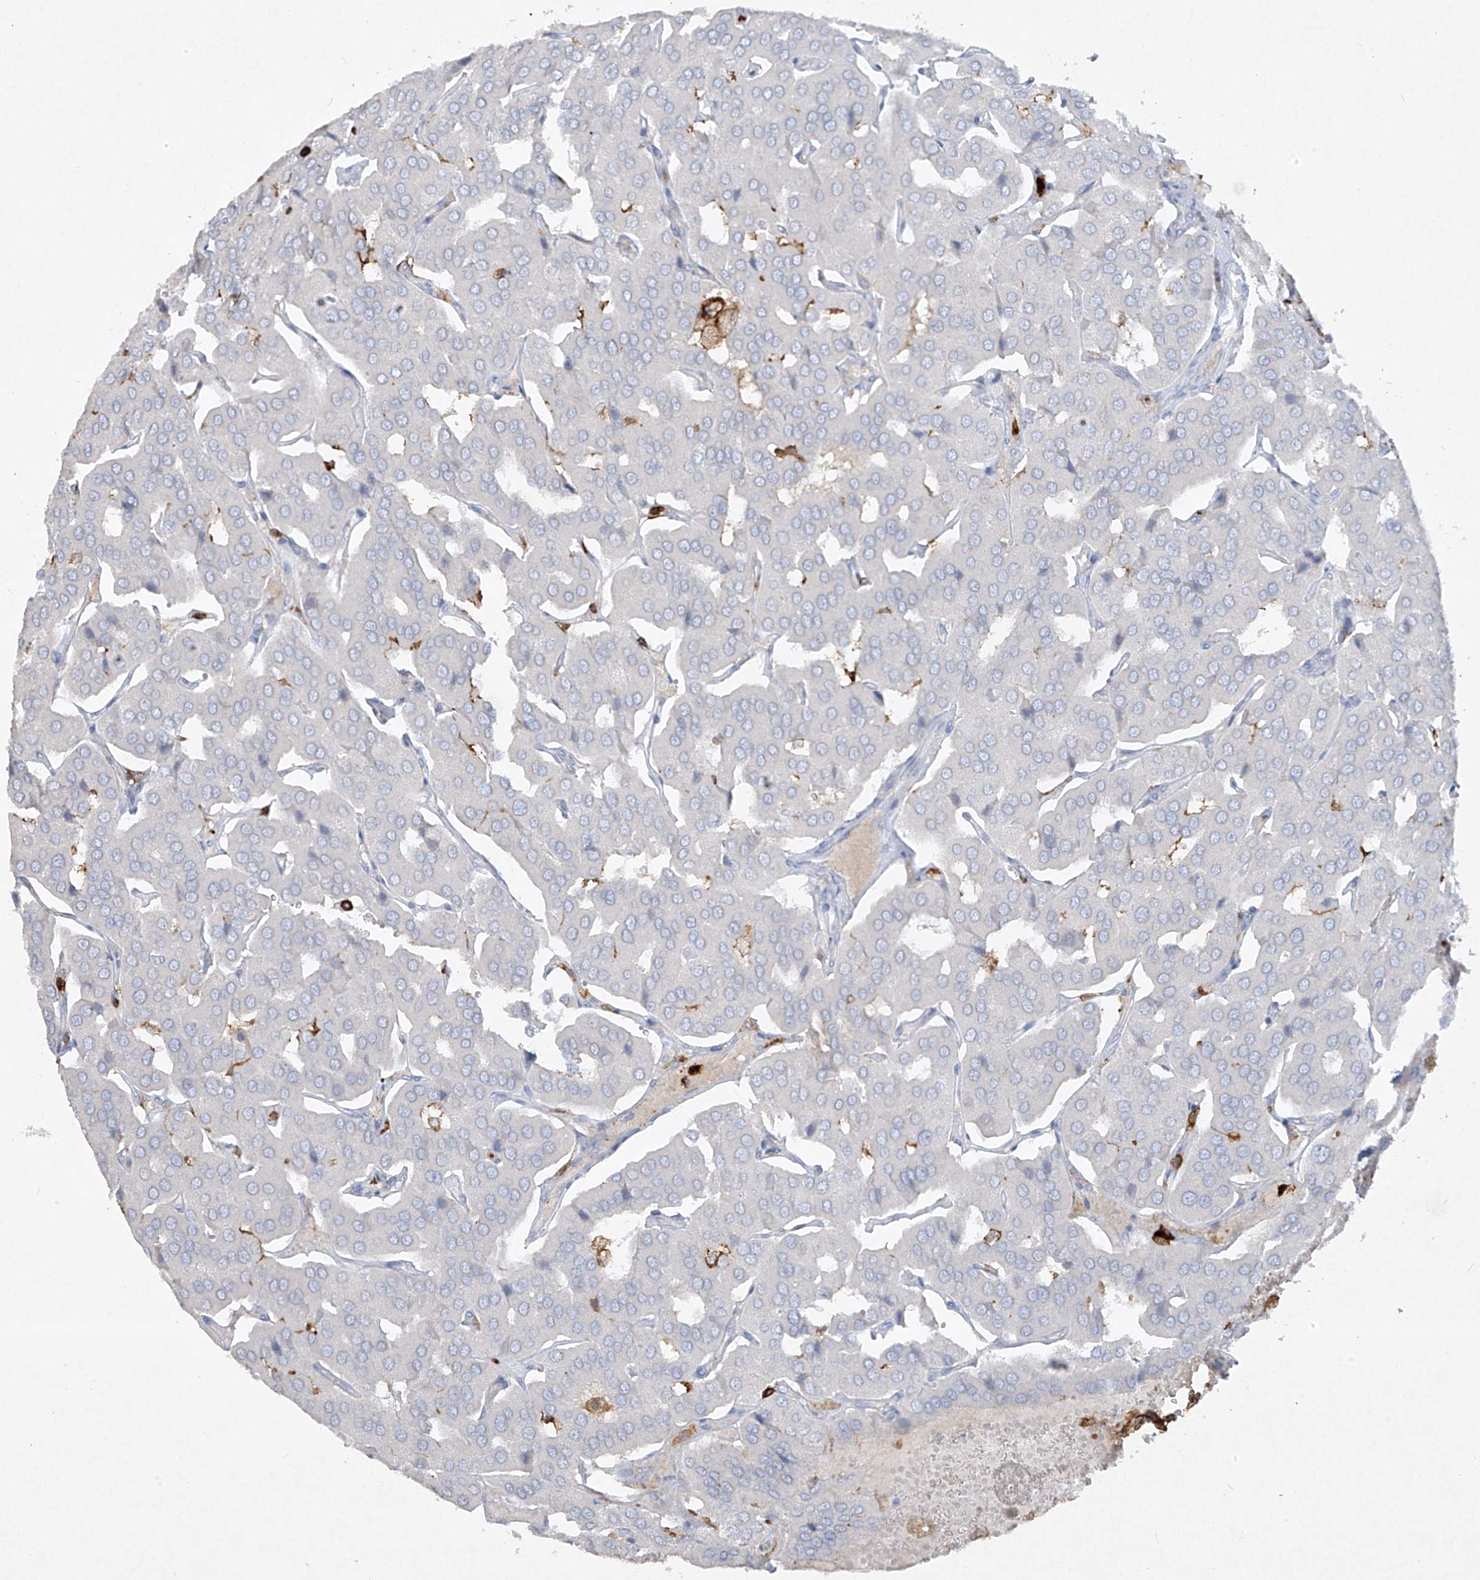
{"staining": {"intensity": "negative", "quantity": "none", "location": "none"}, "tissue": "parathyroid gland", "cell_type": "Glandular cells", "image_type": "normal", "snomed": [{"axis": "morphology", "description": "Normal tissue, NOS"}, {"axis": "morphology", "description": "Adenoma, NOS"}, {"axis": "topography", "description": "Parathyroid gland"}], "caption": "This is an immunohistochemistry (IHC) image of unremarkable human parathyroid gland. There is no positivity in glandular cells.", "gene": "FCGR3A", "patient": {"sex": "female", "age": 86}}